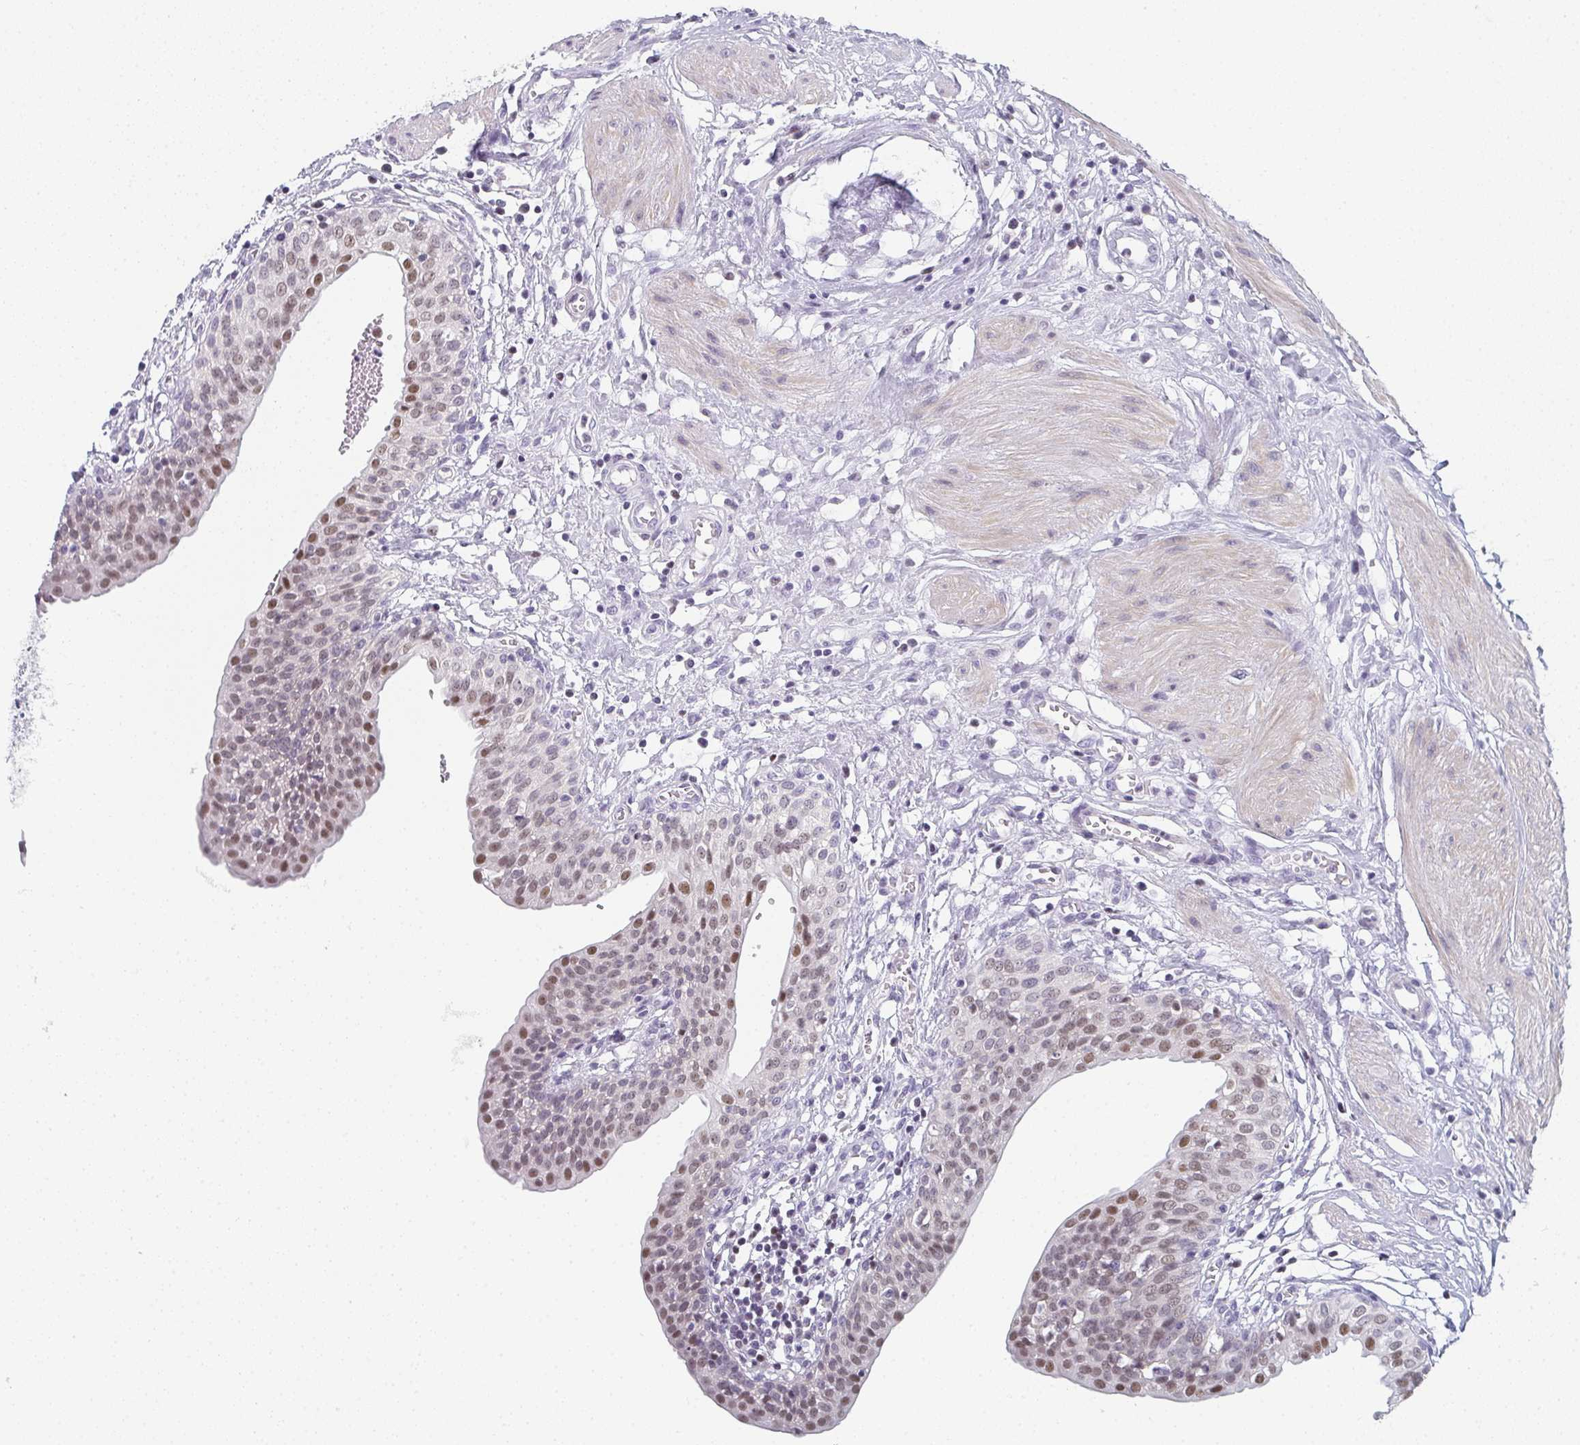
{"staining": {"intensity": "moderate", "quantity": "25%-75%", "location": "nuclear"}, "tissue": "urinary bladder", "cell_type": "Urothelial cells", "image_type": "normal", "snomed": [{"axis": "morphology", "description": "Normal tissue, NOS"}, {"axis": "topography", "description": "Urinary bladder"}], "caption": "Immunohistochemical staining of normal urinary bladder demonstrates 25%-75% levels of moderate nuclear protein staining in approximately 25%-75% of urothelial cells. (Stains: DAB in brown, nuclei in blue, Microscopy: brightfield microscopy at high magnification).", "gene": "PYCR3", "patient": {"sex": "male", "age": 55}}